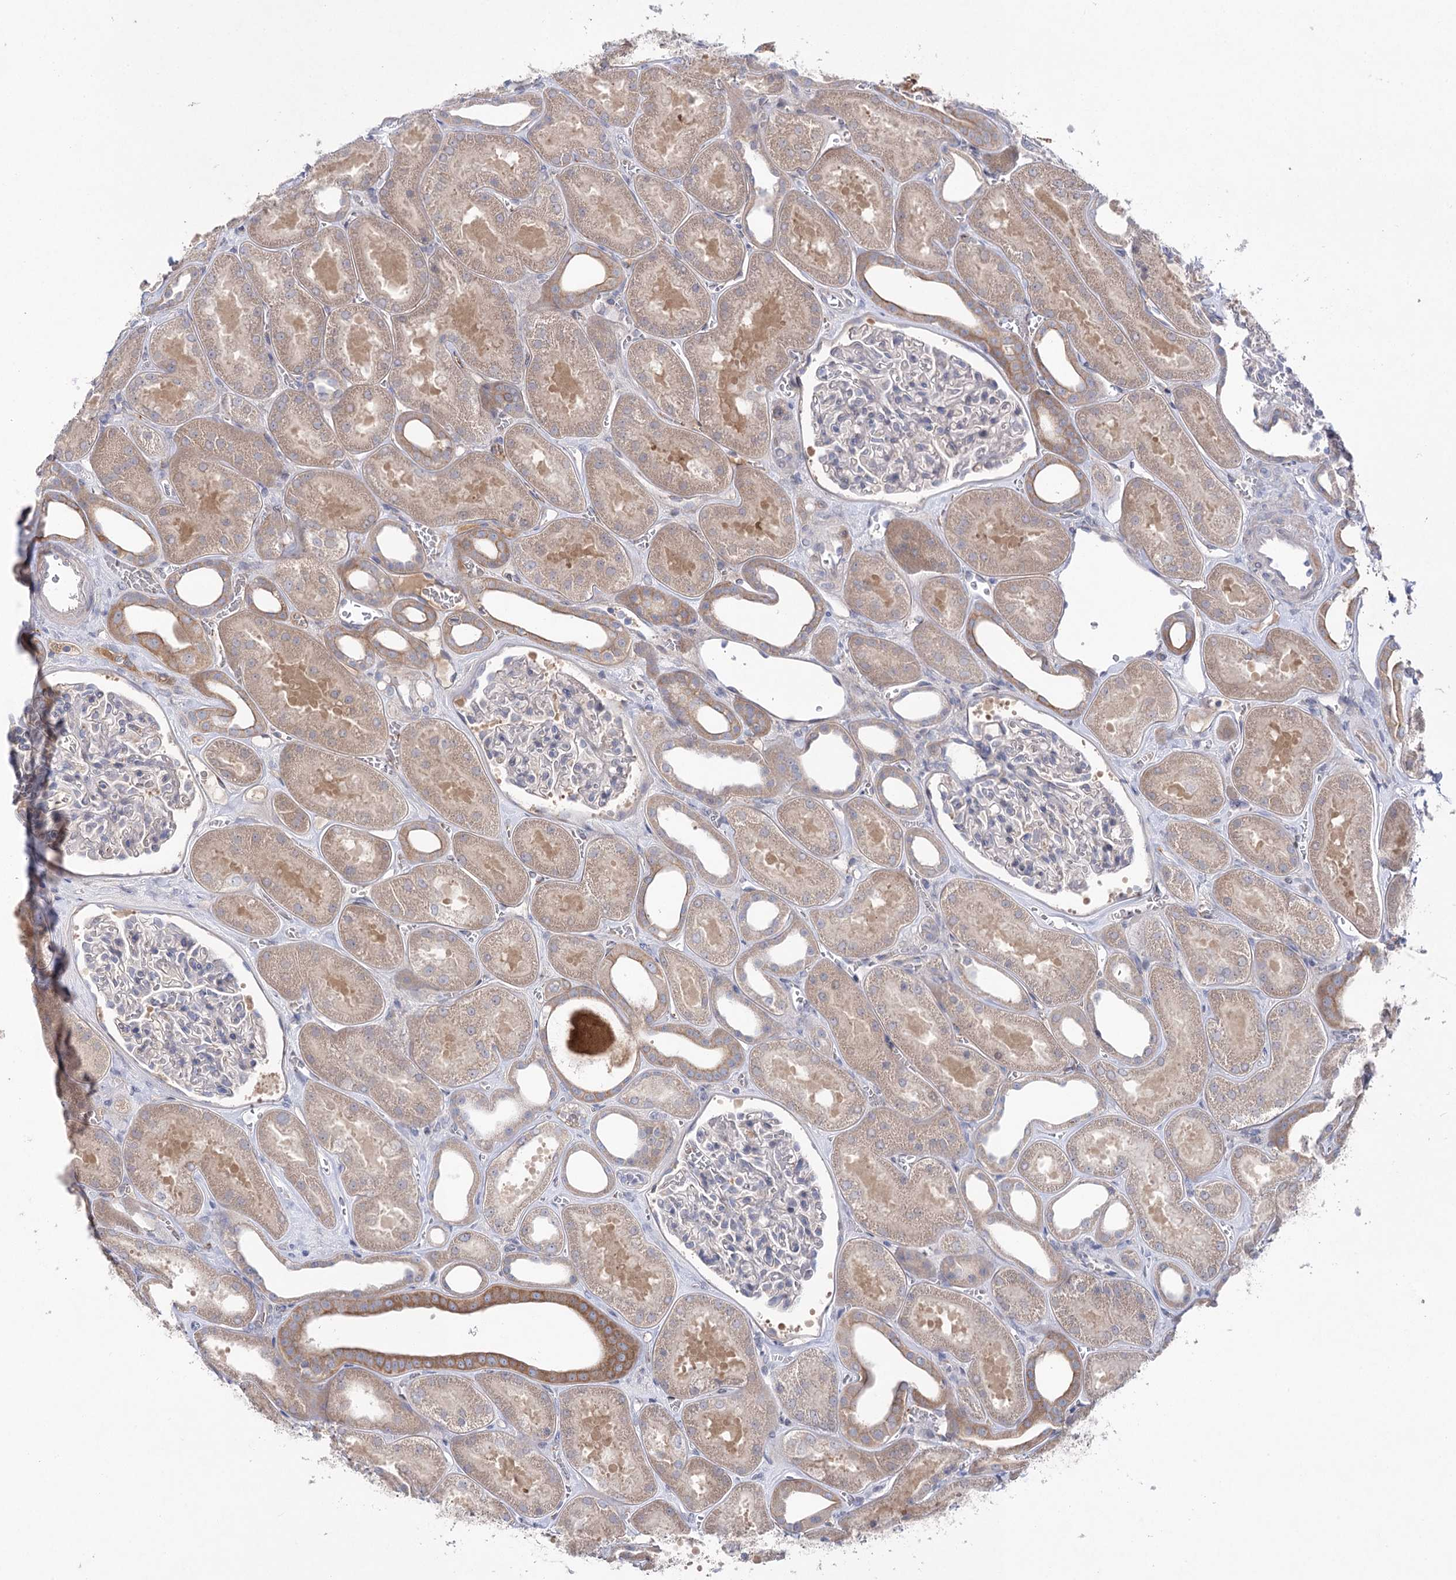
{"staining": {"intensity": "negative", "quantity": "none", "location": "none"}, "tissue": "kidney", "cell_type": "Cells in glomeruli", "image_type": "normal", "snomed": [{"axis": "morphology", "description": "Normal tissue, NOS"}, {"axis": "morphology", "description": "Adenocarcinoma, NOS"}, {"axis": "topography", "description": "Kidney"}], "caption": "High magnification brightfield microscopy of benign kidney stained with DAB (3,3'-diaminobenzidine) (brown) and counterstained with hematoxylin (blue): cells in glomeruli show no significant expression.", "gene": "LRRC14B", "patient": {"sex": "female", "age": 68}}